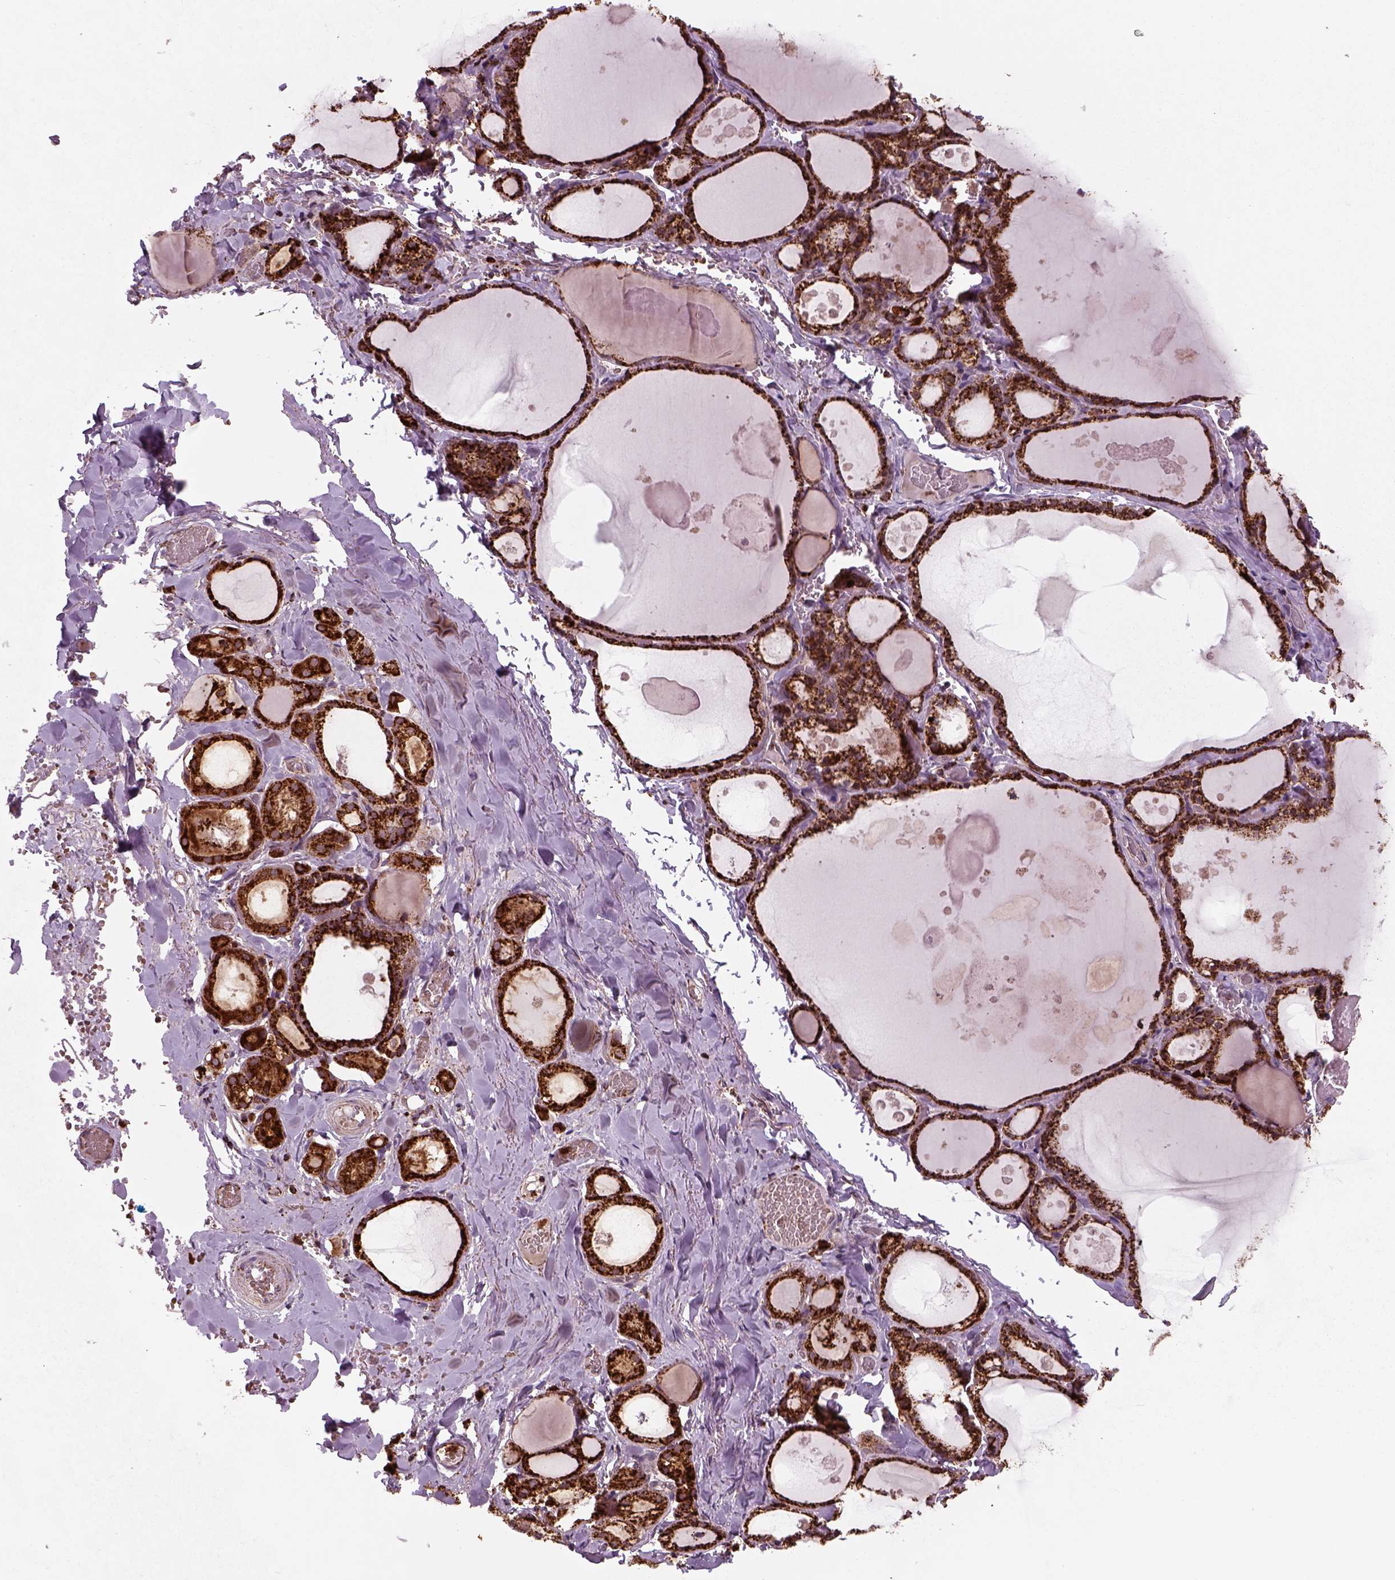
{"staining": {"intensity": "strong", "quantity": ">75%", "location": "cytoplasmic/membranous"}, "tissue": "thyroid gland", "cell_type": "Glandular cells", "image_type": "normal", "snomed": [{"axis": "morphology", "description": "Normal tissue, NOS"}, {"axis": "topography", "description": "Thyroid gland"}], "caption": "The histopathology image exhibits a brown stain indicating the presence of a protein in the cytoplasmic/membranous of glandular cells in thyroid gland. (DAB (3,3'-diaminobenzidine) IHC with brightfield microscopy, high magnification).", "gene": "NUDT16L1", "patient": {"sex": "male", "age": 56}}